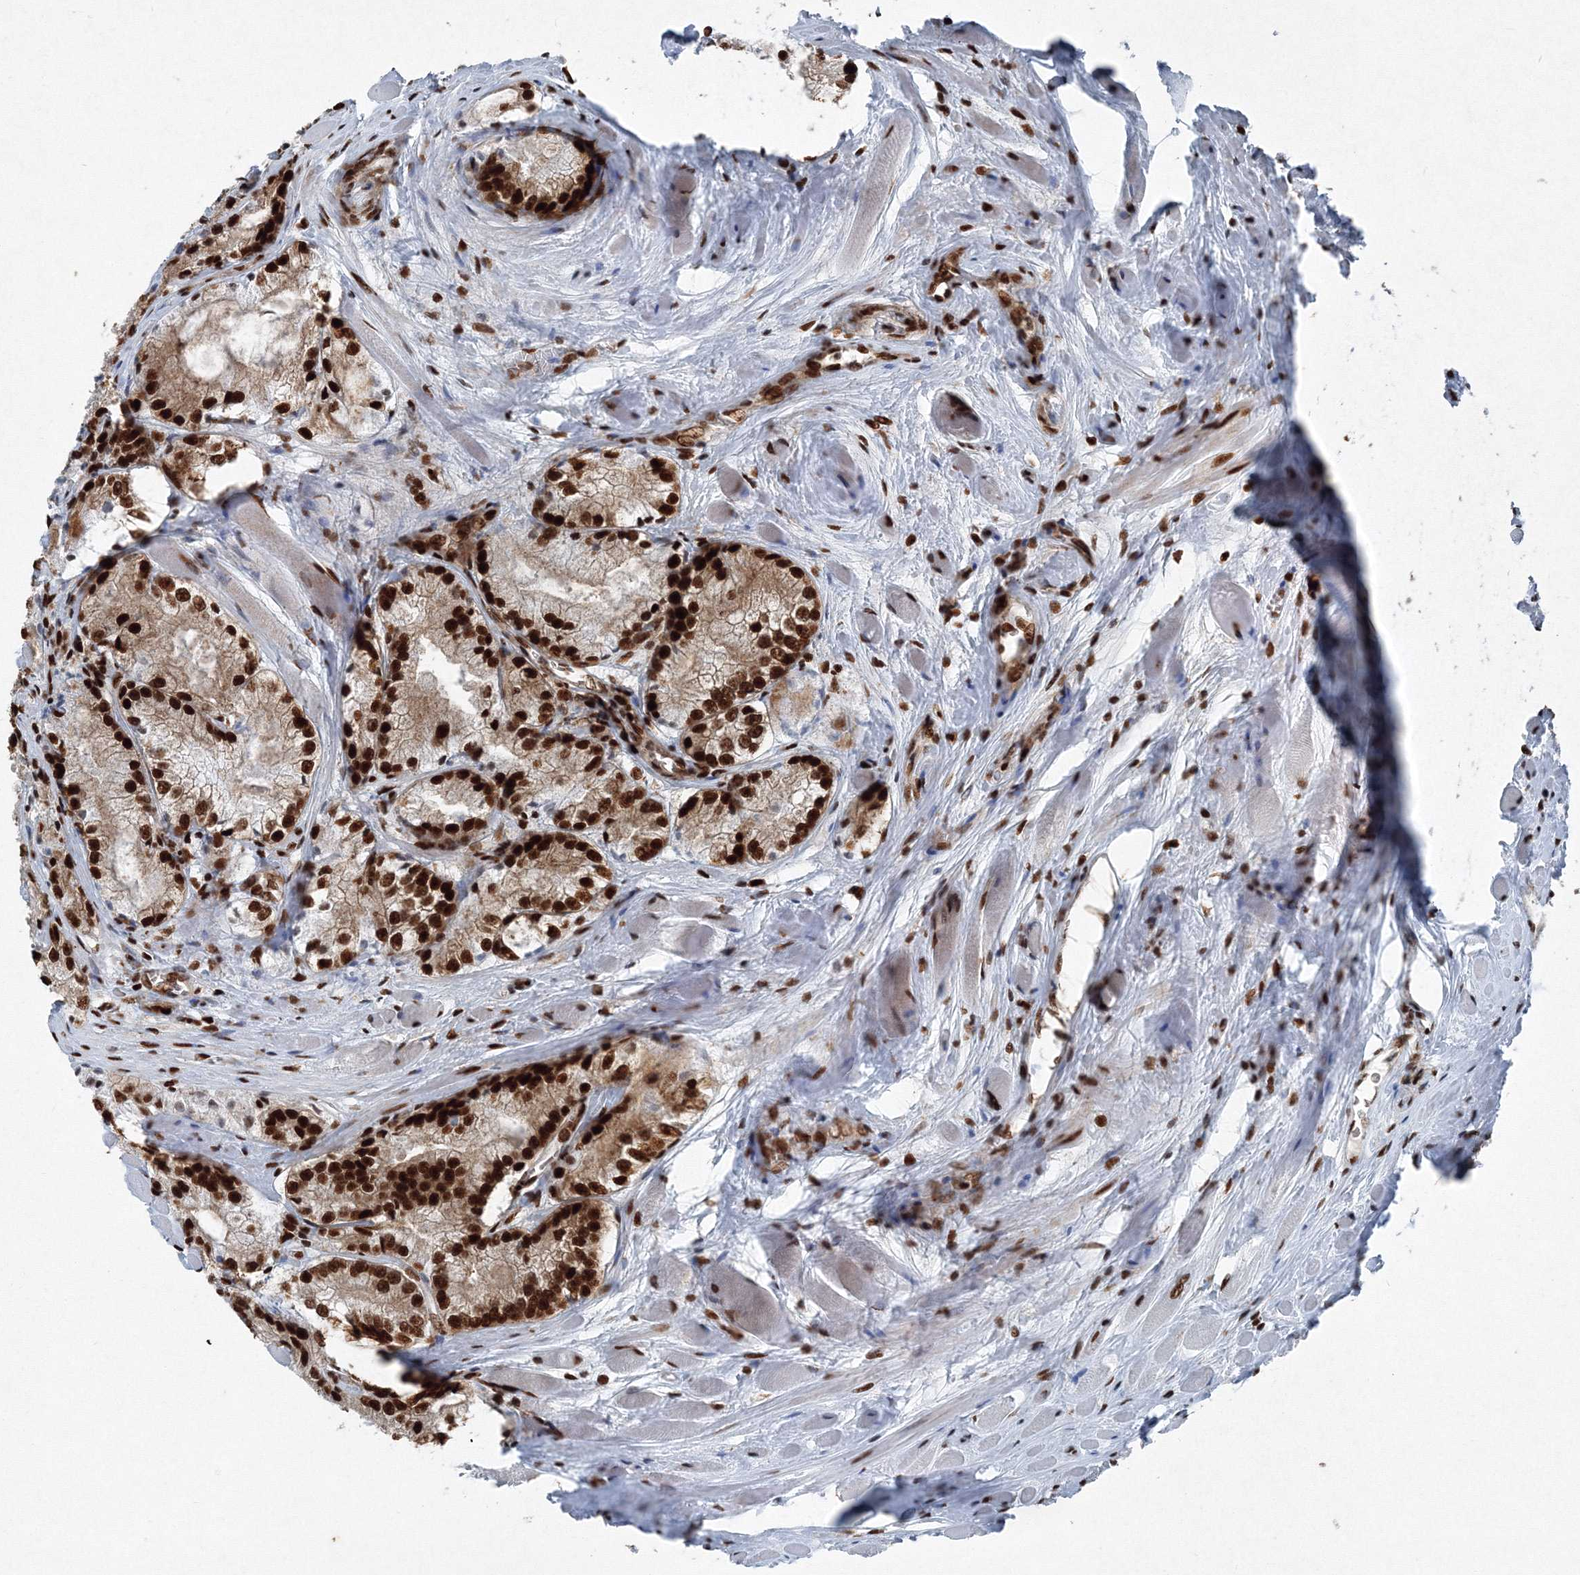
{"staining": {"intensity": "strong", "quantity": ">75%", "location": "nuclear"}, "tissue": "prostate cancer", "cell_type": "Tumor cells", "image_type": "cancer", "snomed": [{"axis": "morphology", "description": "Adenocarcinoma, Low grade"}, {"axis": "topography", "description": "Prostate"}], "caption": "This micrograph displays immunohistochemistry (IHC) staining of human low-grade adenocarcinoma (prostate), with high strong nuclear positivity in about >75% of tumor cells.", "gene": "SNRPC", "patient": {"sex": "male", "age": 67}}